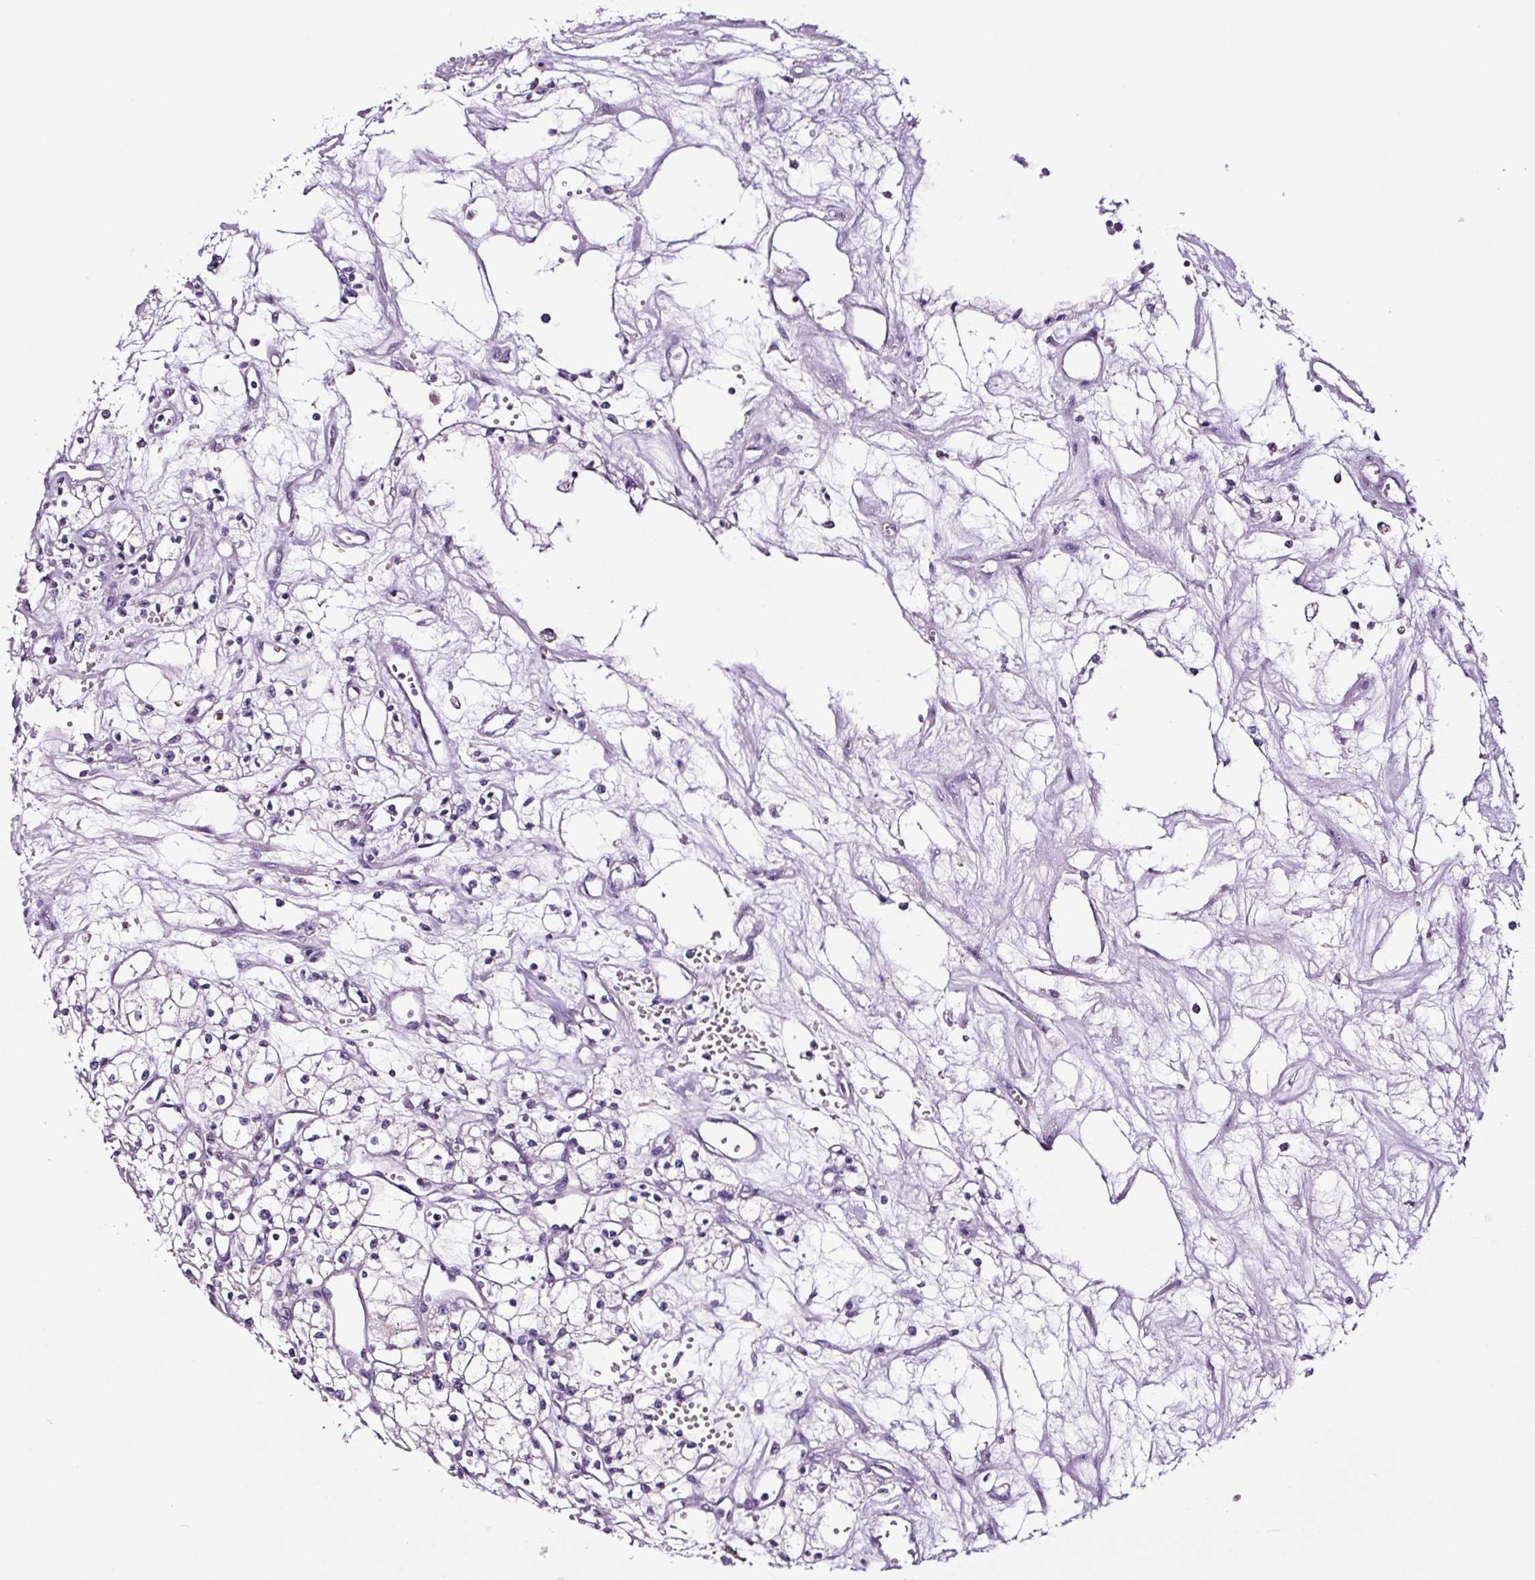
{"staining": {"intensity": "negative", "quantity": "none", "location": "none"}, "tissue": "renal cancer", "cell_type": "Tumor cells", "image_type": "cancer", "snomed": [{"axis": "morphology", "description": "Adenocarcinoma, NOS"}, {"axis": "topography", "description": "Kidney"}], "caption": "A micrograph of human renal cancer is negative for staining in tumor cells.", "gene": "FBXL7", "patient": {"sex": "male", "age": 59}}